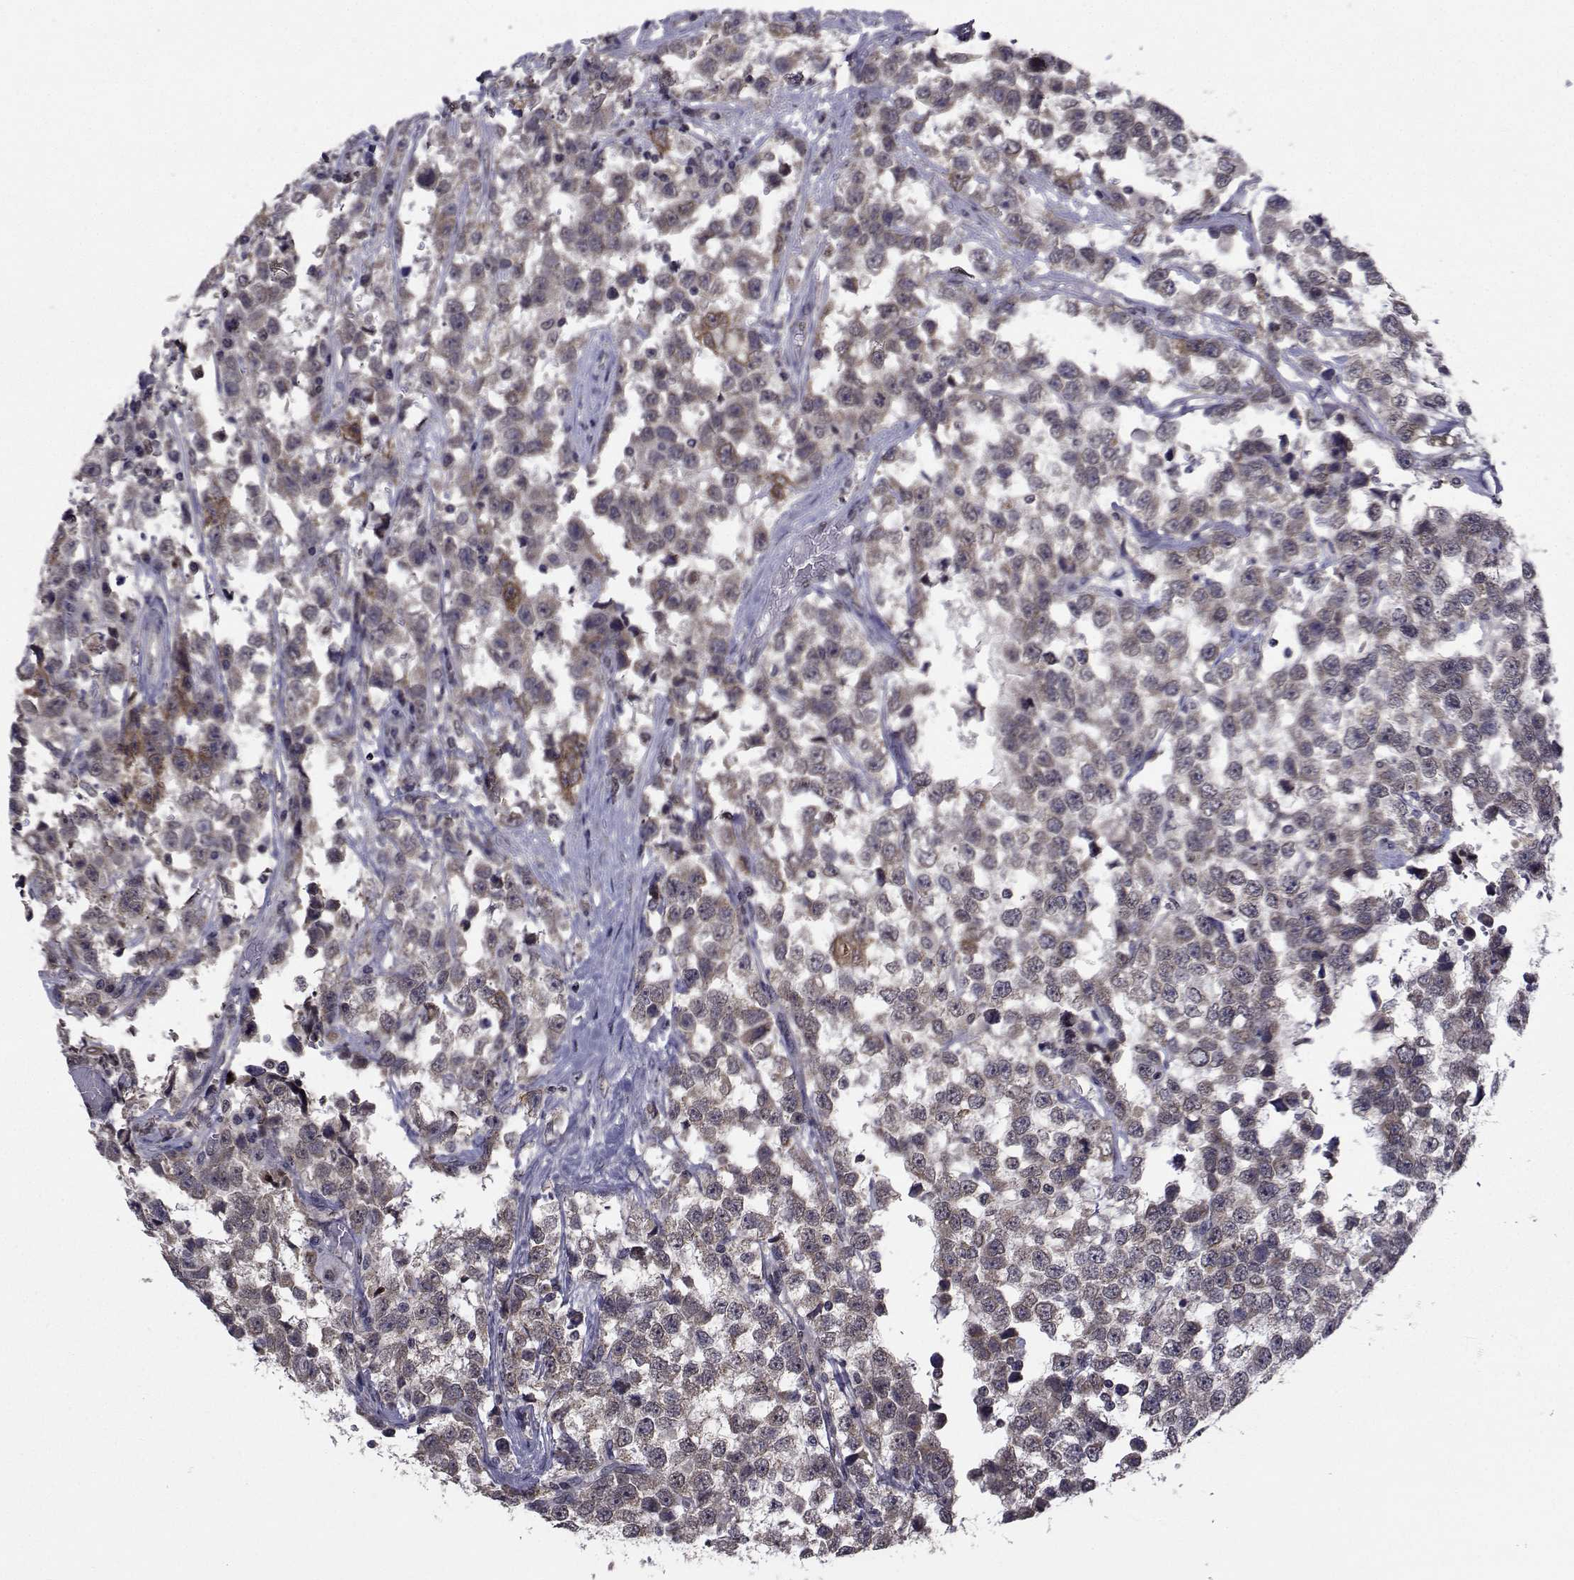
{"staining": {"intensity": "weak", "quantity": "<25%", "location": "cytoplasmic/membranous"}, "tissue": "testis cancer", "cell_type": "Tumor cells", "image_type": "cancer", "snomed": [{"axis": "morphology", "description": "Seminoma, NOS"}, {"axis": "topography", "description": "Testis"}], "caption": "Immunohistochemical staining of human seminoma (testis) displays no significant expression in tumor cells.", "gene": "CYP2S1", "patient": {"sex": "male", "age": 34}}